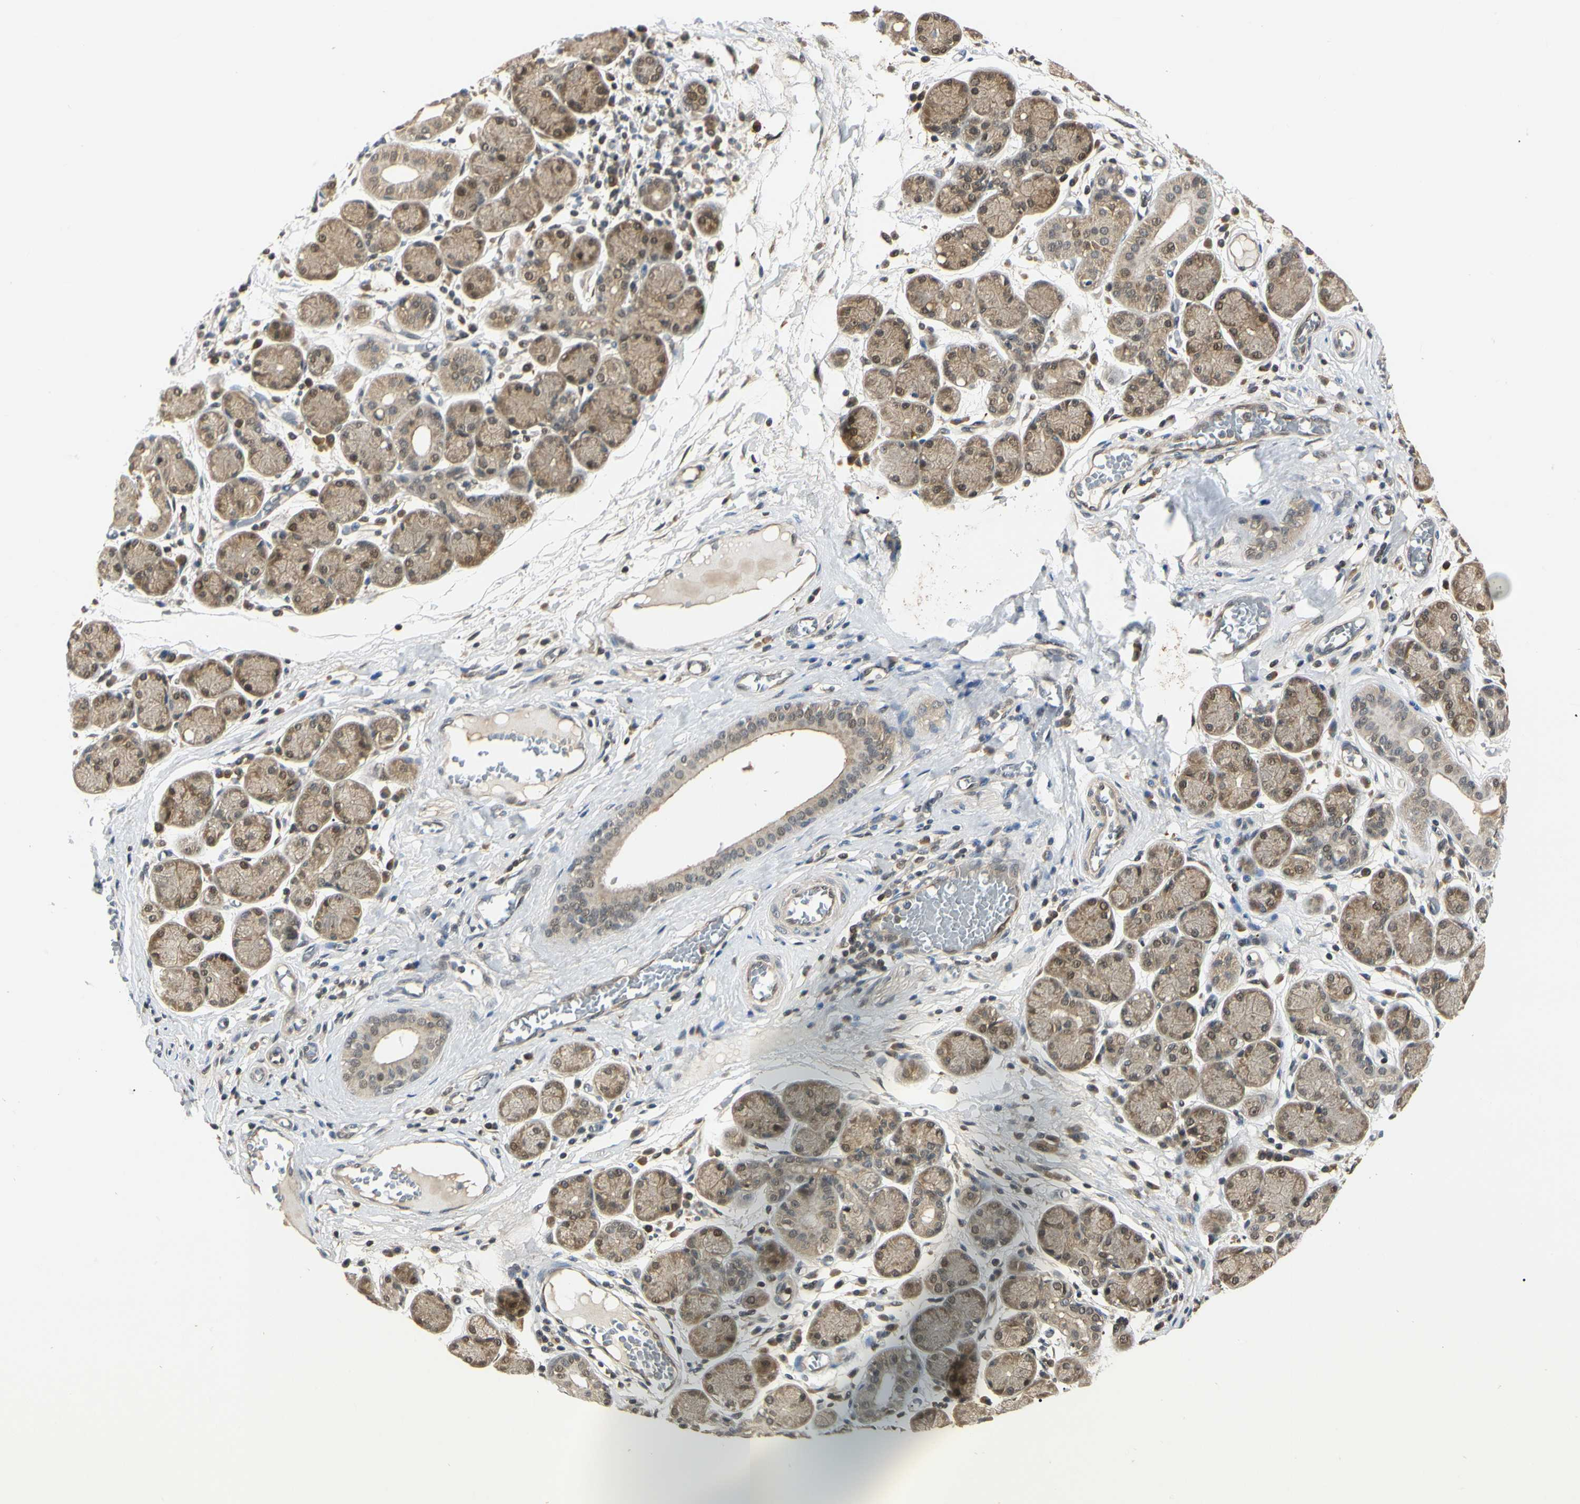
{"staining": {"intensity": "weak", "quantity": ">75%", "location": "cytoplasmic/membranous,nuclear"}, "tissue": "salivary gland", "cell_type": "Glandular cells", "image_type": "normal", "snomed": [{"axis": "morphology", "description": "Normal tissue, NOS"}, {"axis": "topography", "description": "Salivary gland"}], "caption": "IHC staining of normal salivary gland, which reveals low levels of weak cytoplasmic/membranous,nuclear expression in approximately >75% of glandular cells indicating weak cytoplasmic/membranous,nuclear protein positivity. The staining was performed using DAB (brown) for protein detection and nuclei were counterstained in hematoxylin (blue).", "gene": "UBE2Z", "patient": {"sex": "female", "age": 24}}